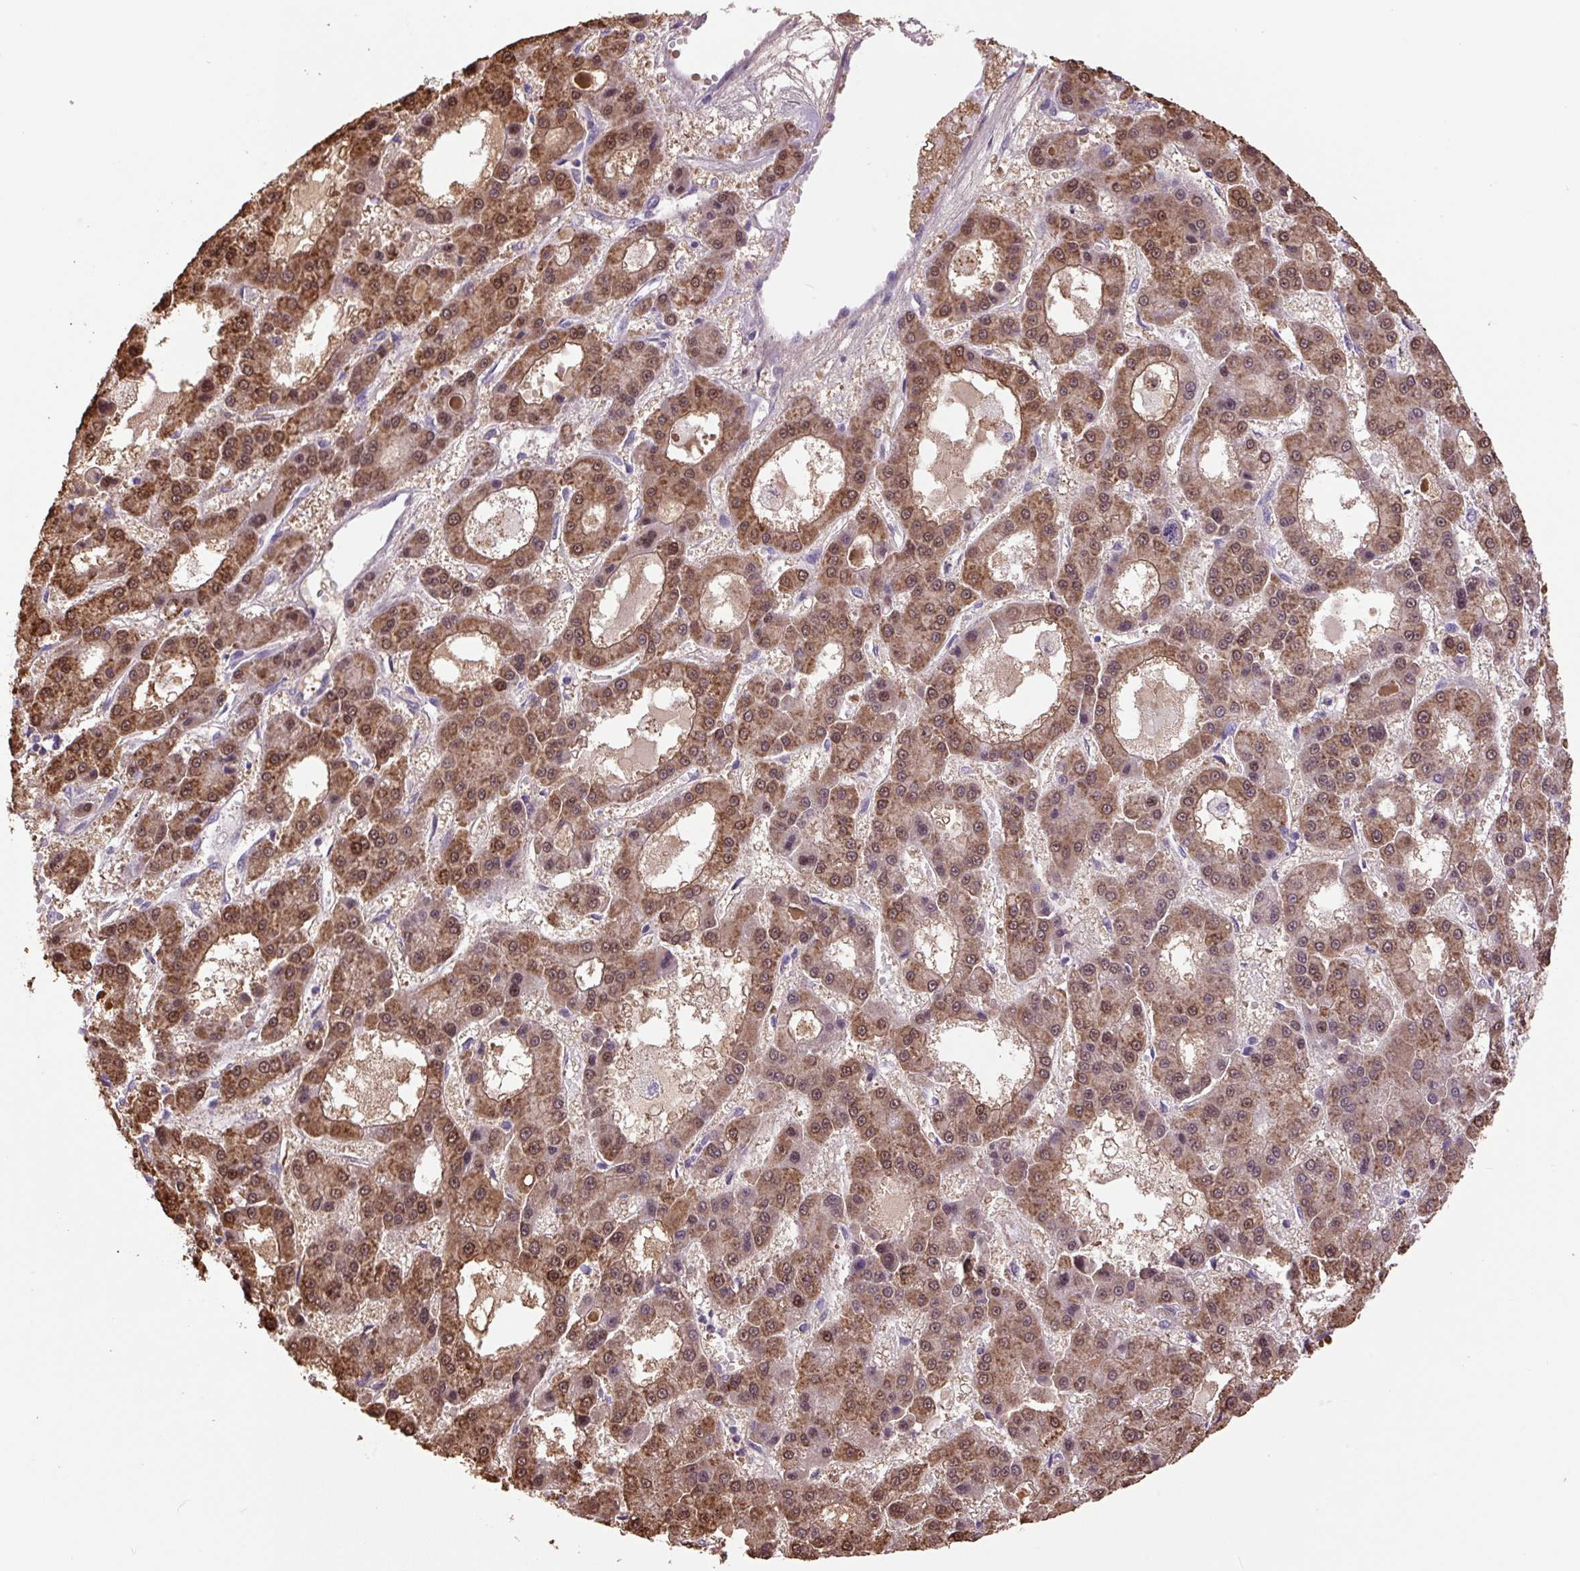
{"staining": {"intensity": "strong", "quantity": ">75%", "location": "cytoplasmic/membranous,nuclear"}, "tissue": "liver cancer", "cell_type": "Tumor cells", "image_type": "cancer", "snomed": [{"axis": "morphology", "description": "Carcinoma, Hepatocellular, NOS"}, {"axis": "topography", "description": "Liver"}], "caption": "Liver cancer (hepatocellular carcinoma) stained with a protein marker shows strong staining in tumor cells.", "gene": "SGF29", "patient": {"sex": "male", "age": 70}}